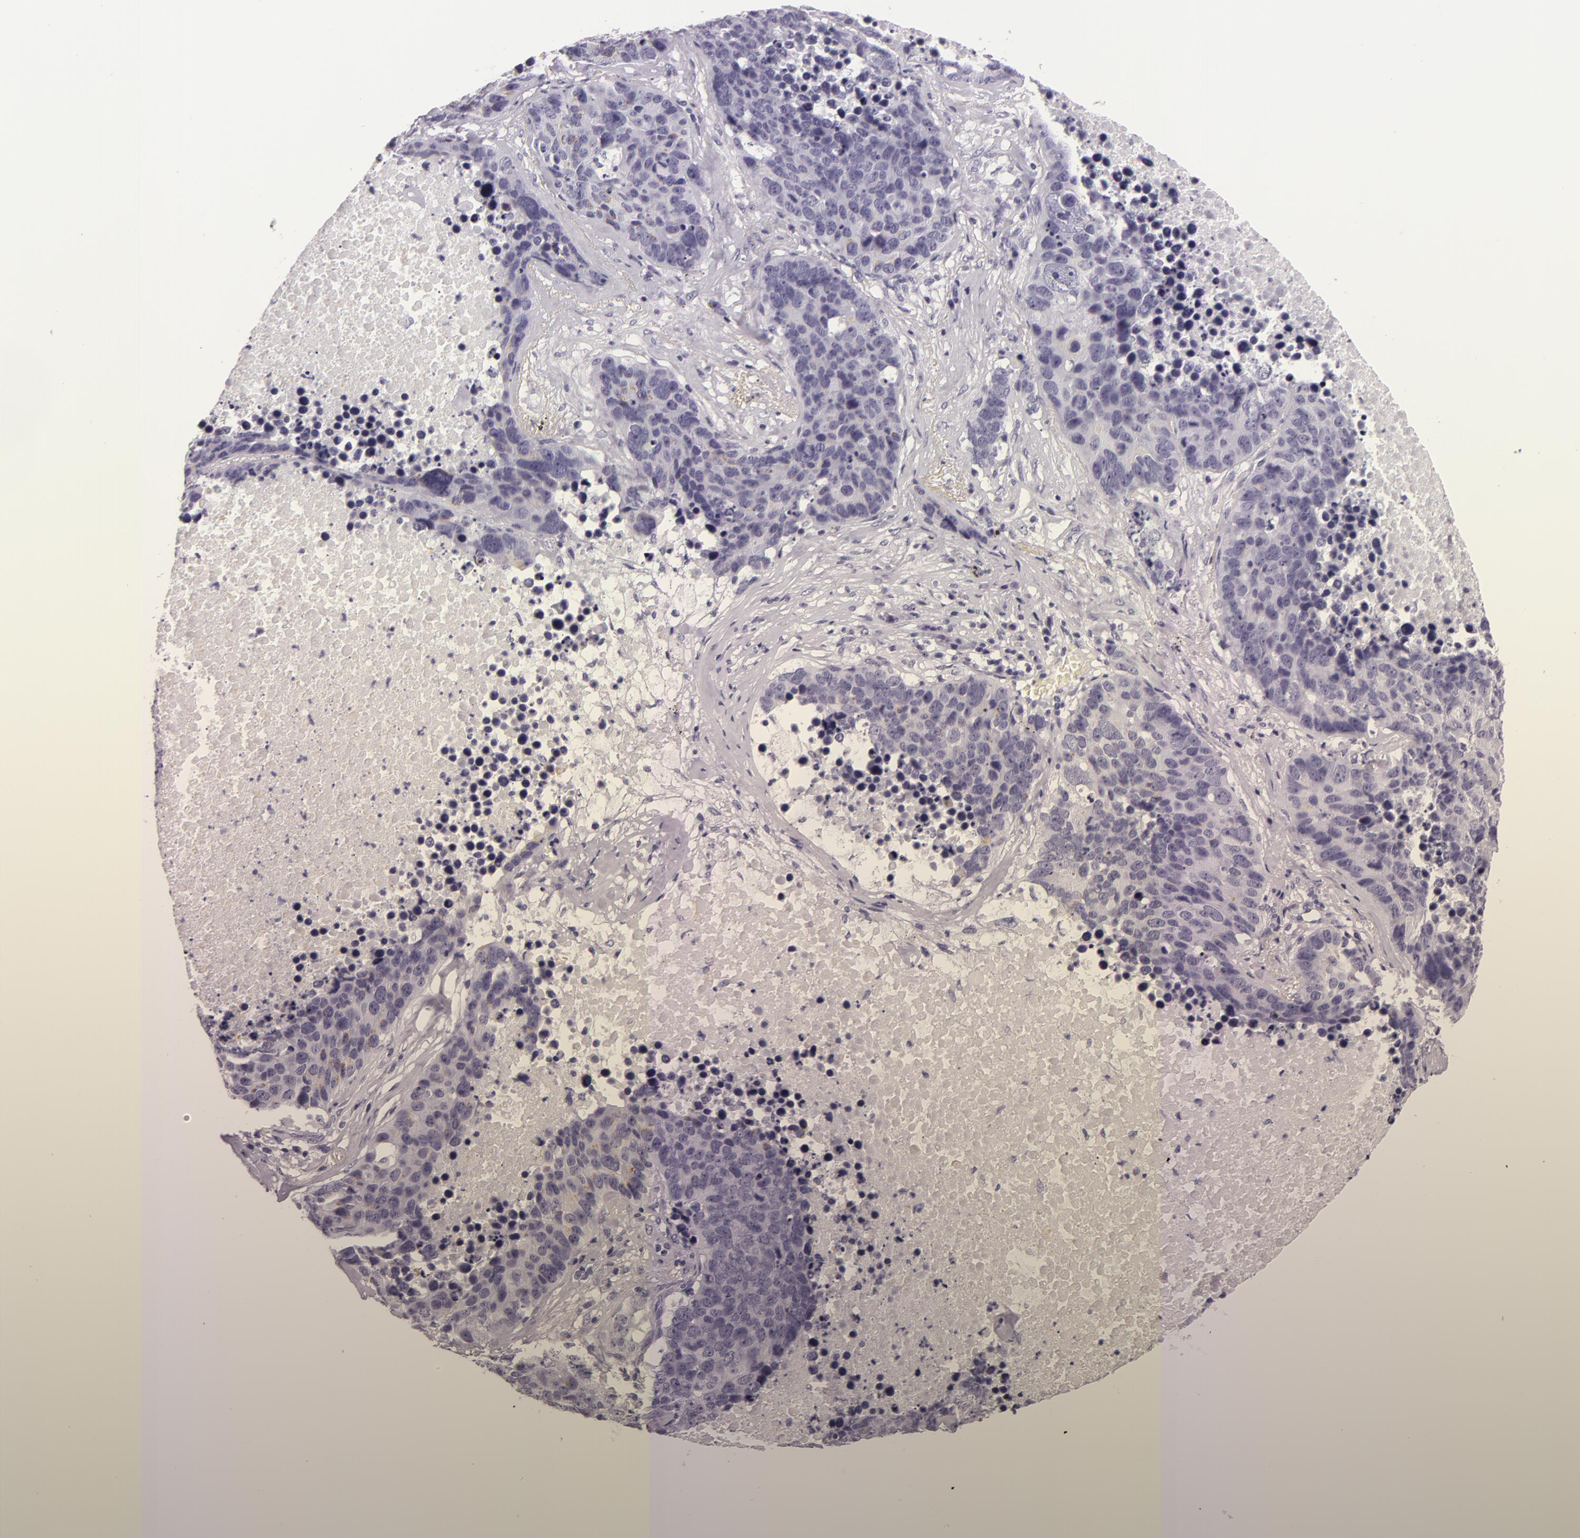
{"staining": {"intensity": "negative", "quantity": "none", "location": "none"}, "tissue": "lung cancer", "cell_type": "Tumor cells", "image_type": "cancer", "snomed": [{"axis": "morphology", "description": "Carcinoid, malignant, NOS"}, {"axis": "topography", "description": "Lung"}], "caption": "Immunohistochemistry (IHC) image of neoplastic tissue: human lung cancer (carcinoid (malignant)) stained with DAB (3,3'-diaminobenzidine) demonstrates no significant protein expression in tumor cells.", "gene": "DLG4", "patient": {"sex": "male", "age": 60}}